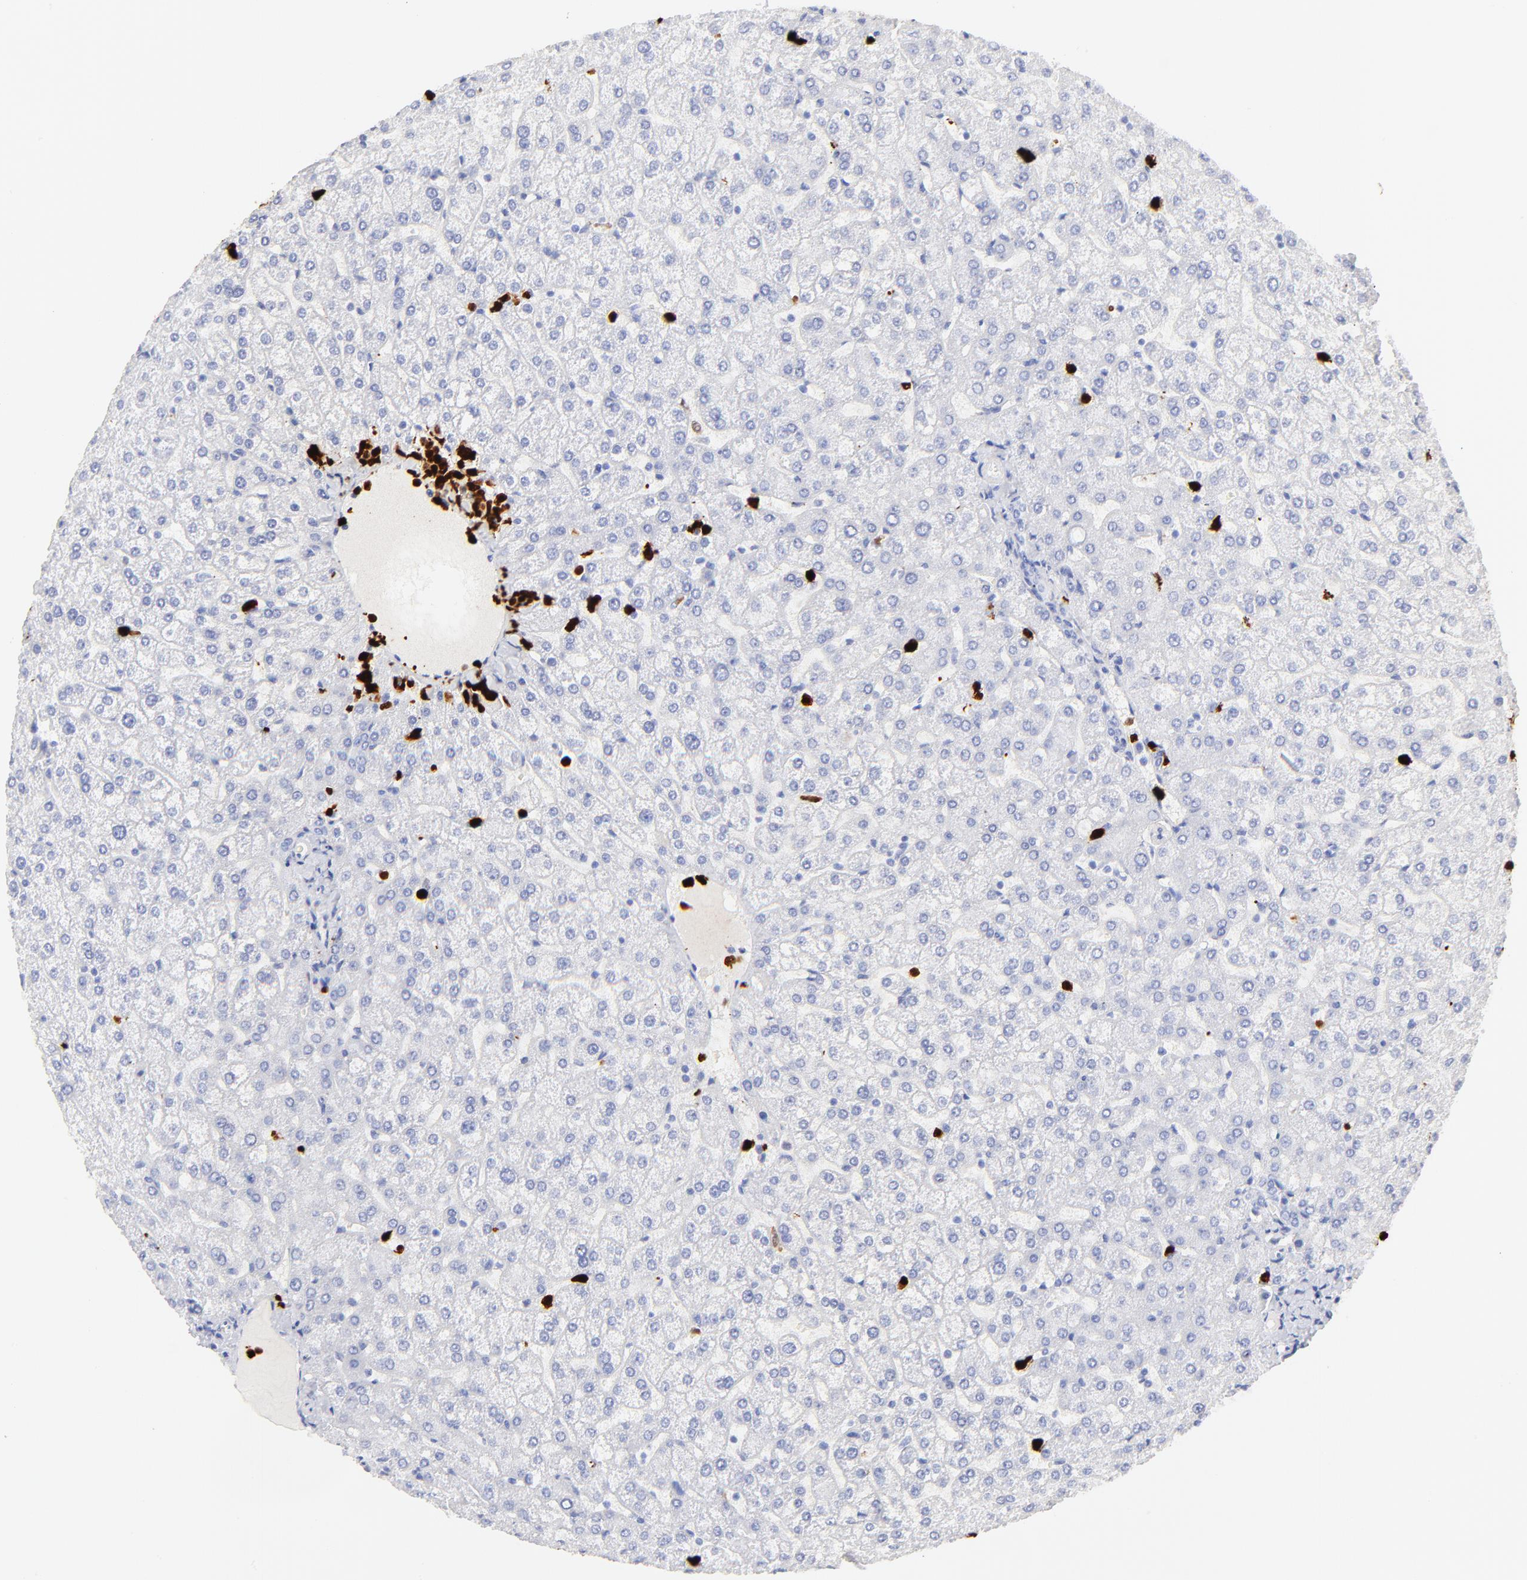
{"staining": {"intensity": "negative", "quantity": "none", "location": "none"}, "tissue": "liver", "cell_type": "Cholangiocytes", "image_type": "normal", "snomed": [{"axis": "morphology", "description": "Normal tissue, NOS"}, {"axis": "topography", "description": "Liver"}], "caption": "There is no significant positivity in cholangiocytes of liver. (Immunohistochemistry, brightfield microscopy, high magnification).", "gene": "S100A12", "patient": {"sex": "female", "age": 32}}